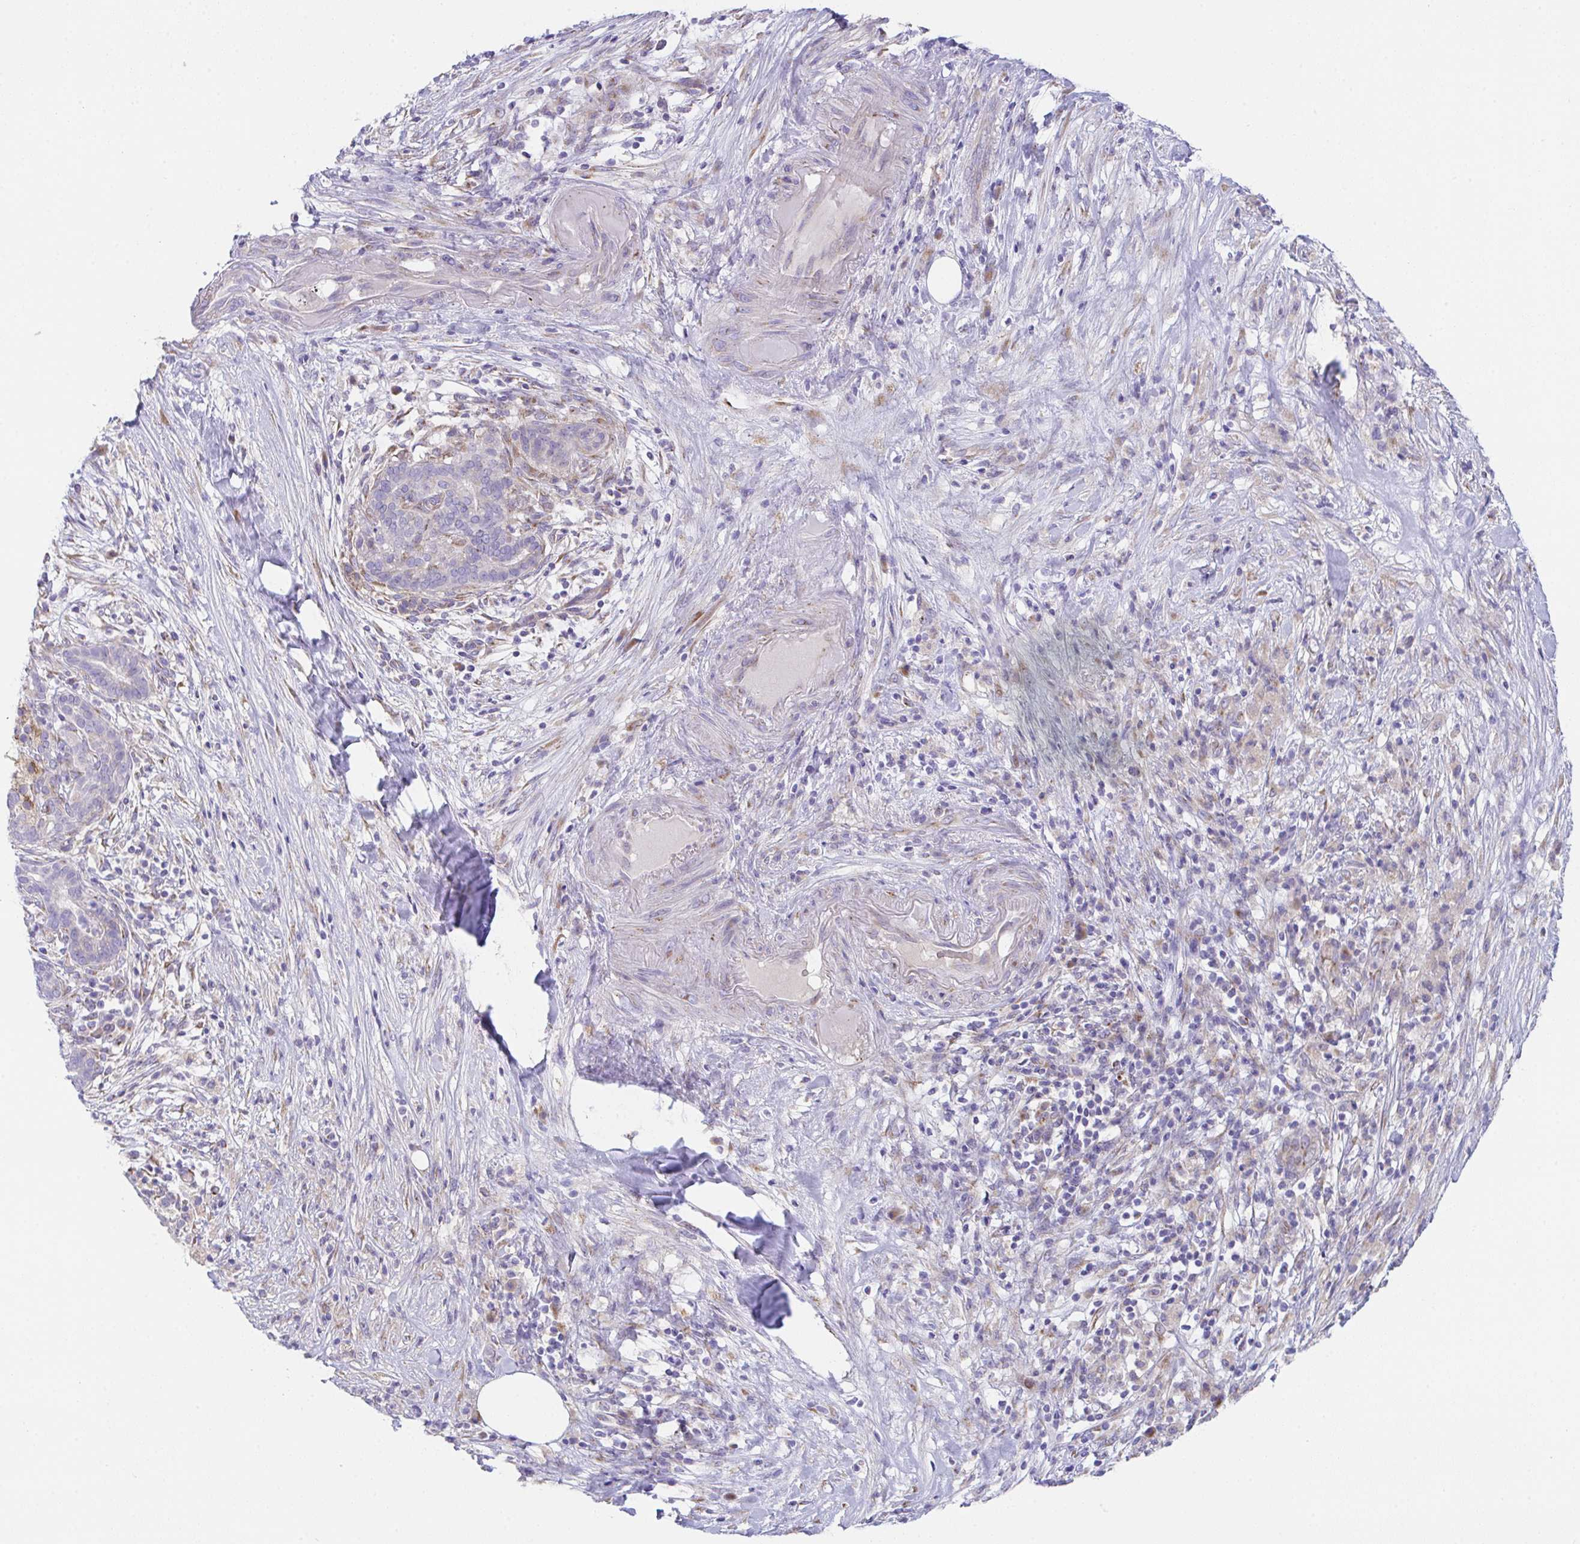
{"staining": {"intensity": "moderate", "quantity": "<25%", "location": "cytoplasmic/membranous"}, "tissue": "pancreatic cancer", "cell_type": "Tumor cells", "image_type": "cancer", "snomed": [{"axis": "morphology", "description": "Adenocarcinoma, NOS"}, {"axis": "topography", "description": "Pancreas"}], "caption": "IHC (DAB (3,3'-diaminobenzidine)) staining of human pancreatic cancer exhibits moderate cytoplasmic/membranous protein positivity in about <25% of tumor cells.", "gene": "MIA3", "patient": {"sex": "male", "age": 44}}